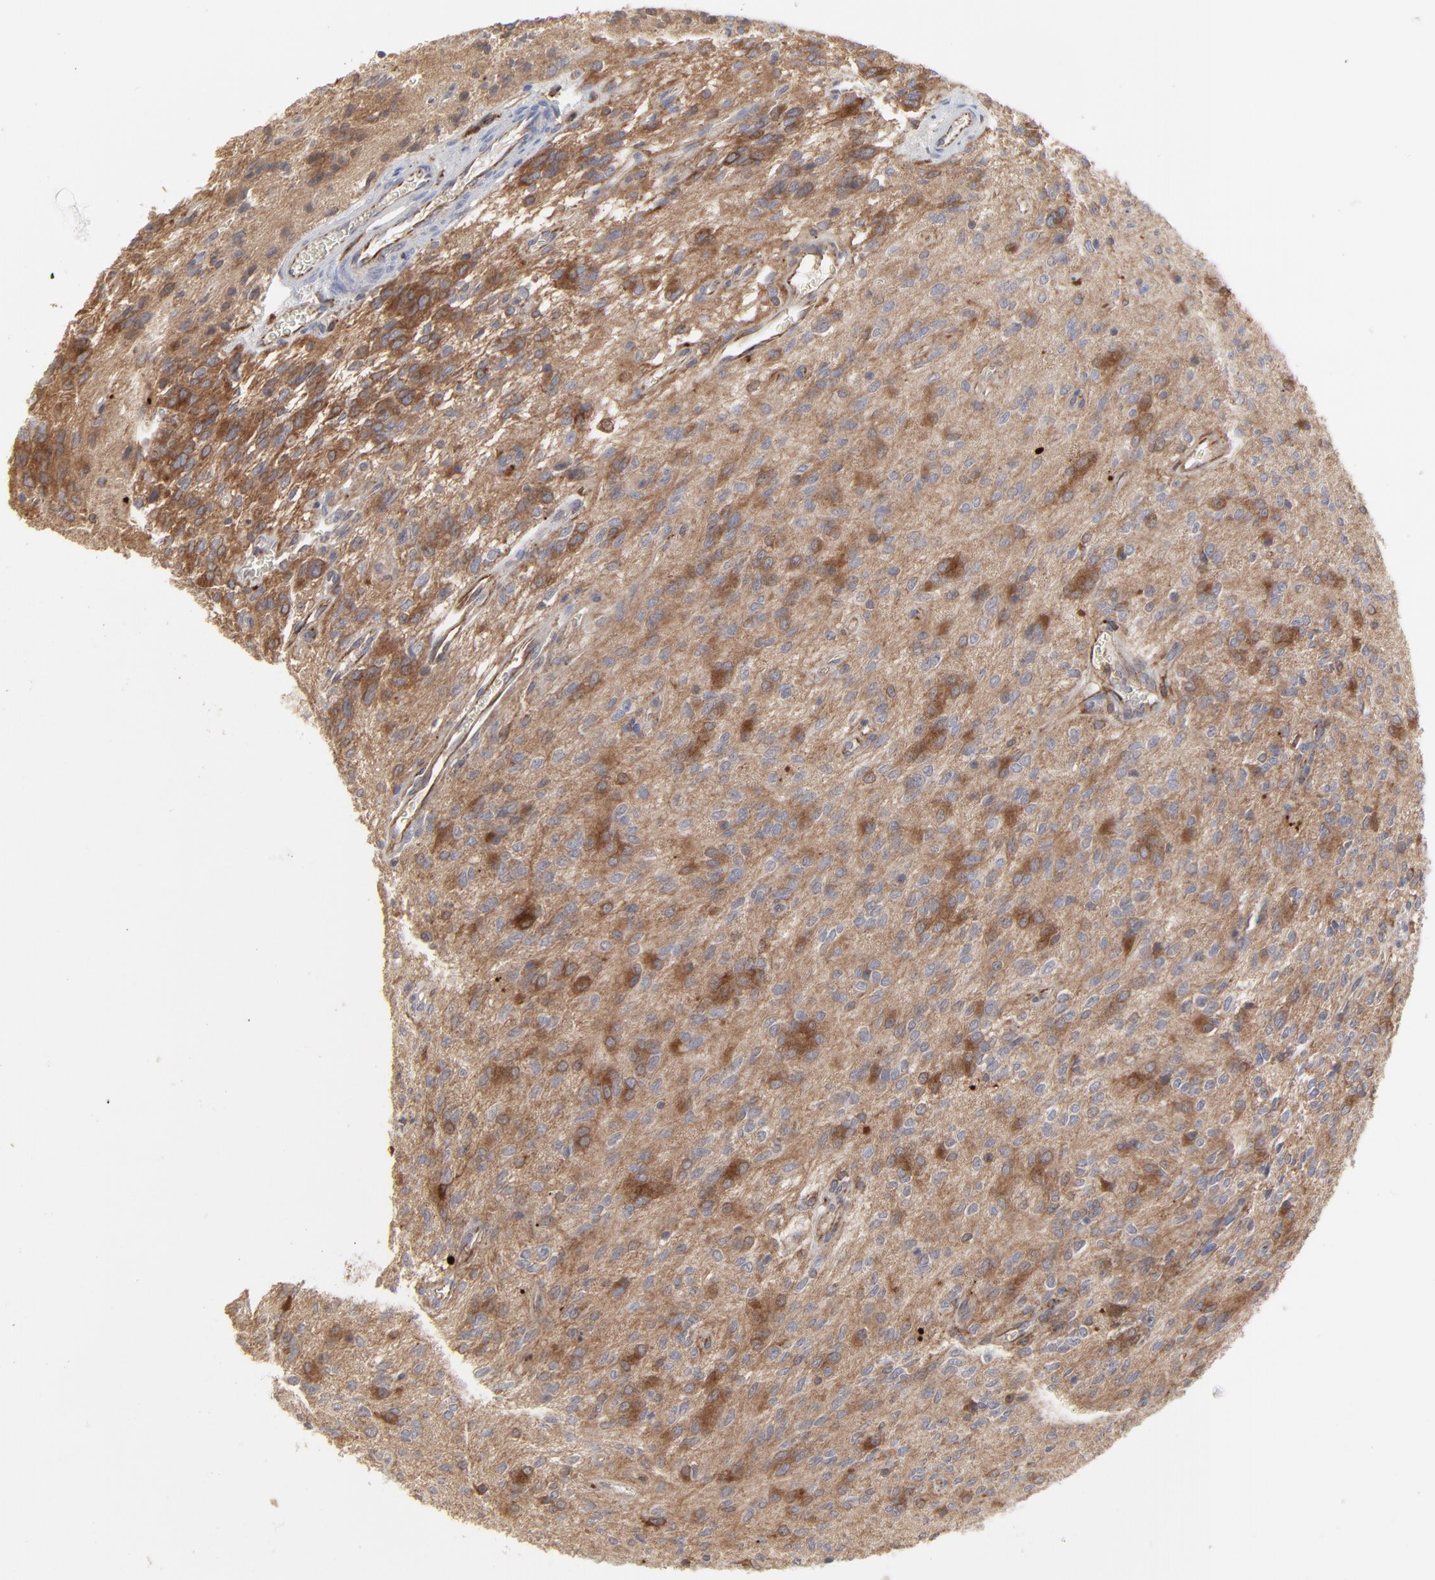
{"staining": {"intensity": "moderate", "quantity": ">75%", "location": "cytoplasmic/membranous"}, "tissue": "glioma", "cell_type": "Tumor cells", "image_type": "cancer", "snomed": [{"axis": "morphology", "description": "Glioma, malignant, Low grade"}, {"axis": "topography", "description": "Brain"}], "caption": "Glioma stained for a protein reveals moderate cytoplasmic/membranous positivity in tumor cells. (DAB (3,3'-diaminobenzidine) IHC, brown staining for protein, blue staining for nuclei).", "gene": "RAB9A", "patient": {"sex": "female", "age": 15}}